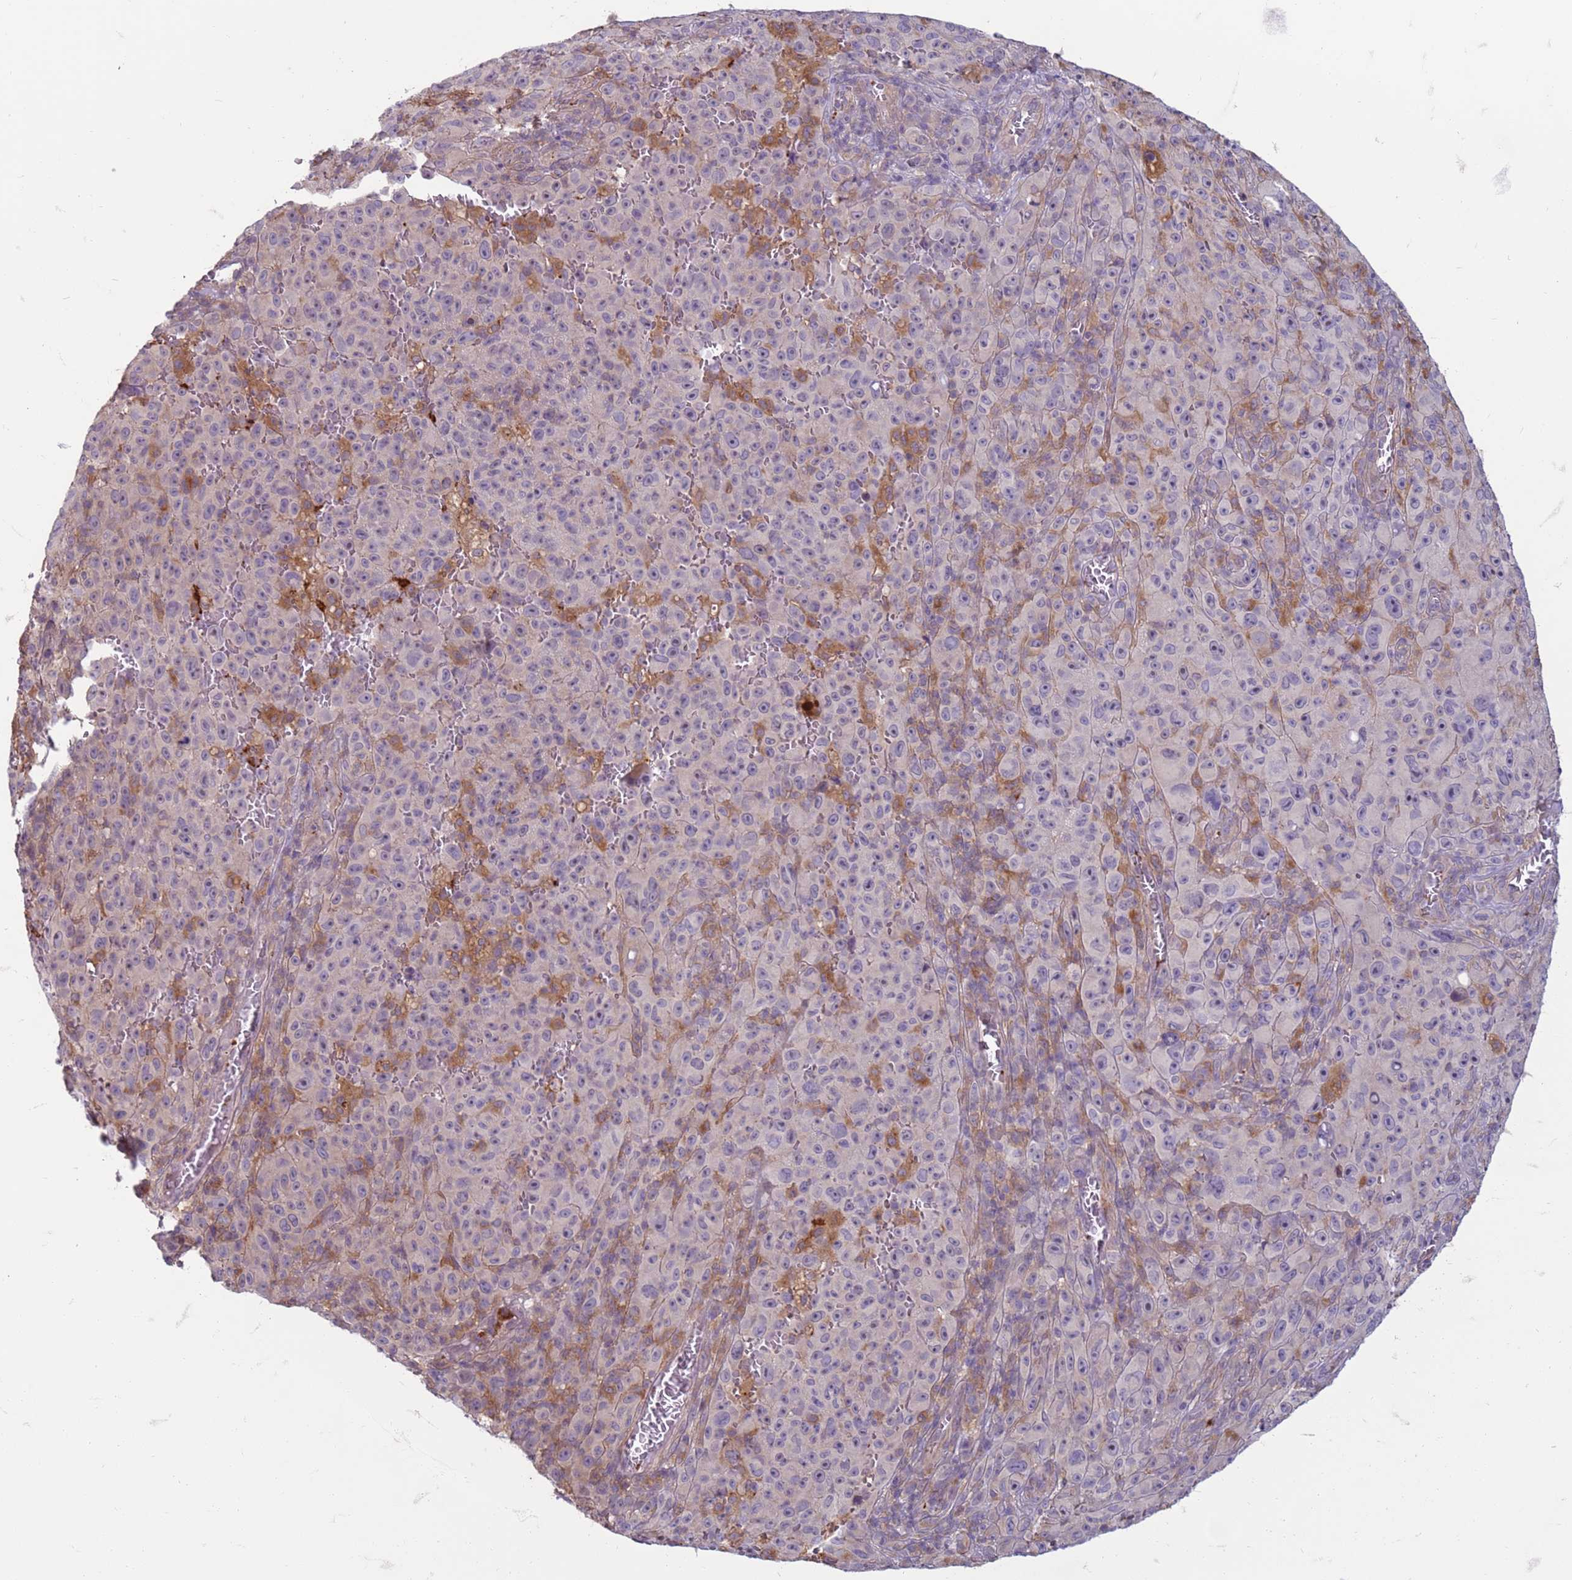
{"staining": {"intensity": "negative", "quantity": "none", "location": "none"}, "tissue": "melanoma", "cell_type": "Tumor cells", "image_type": "cancer", "snomed": [{"axis": "morphology", "description": "Malignant melanoma, NOS"}, {"axis": "topography", "description": "Skin"}], "caption": "Tumor cells show no significant protein positivity in melanoma.", "gene": "SLC15A3", "patient": {"sex": "female", "age": 82}}